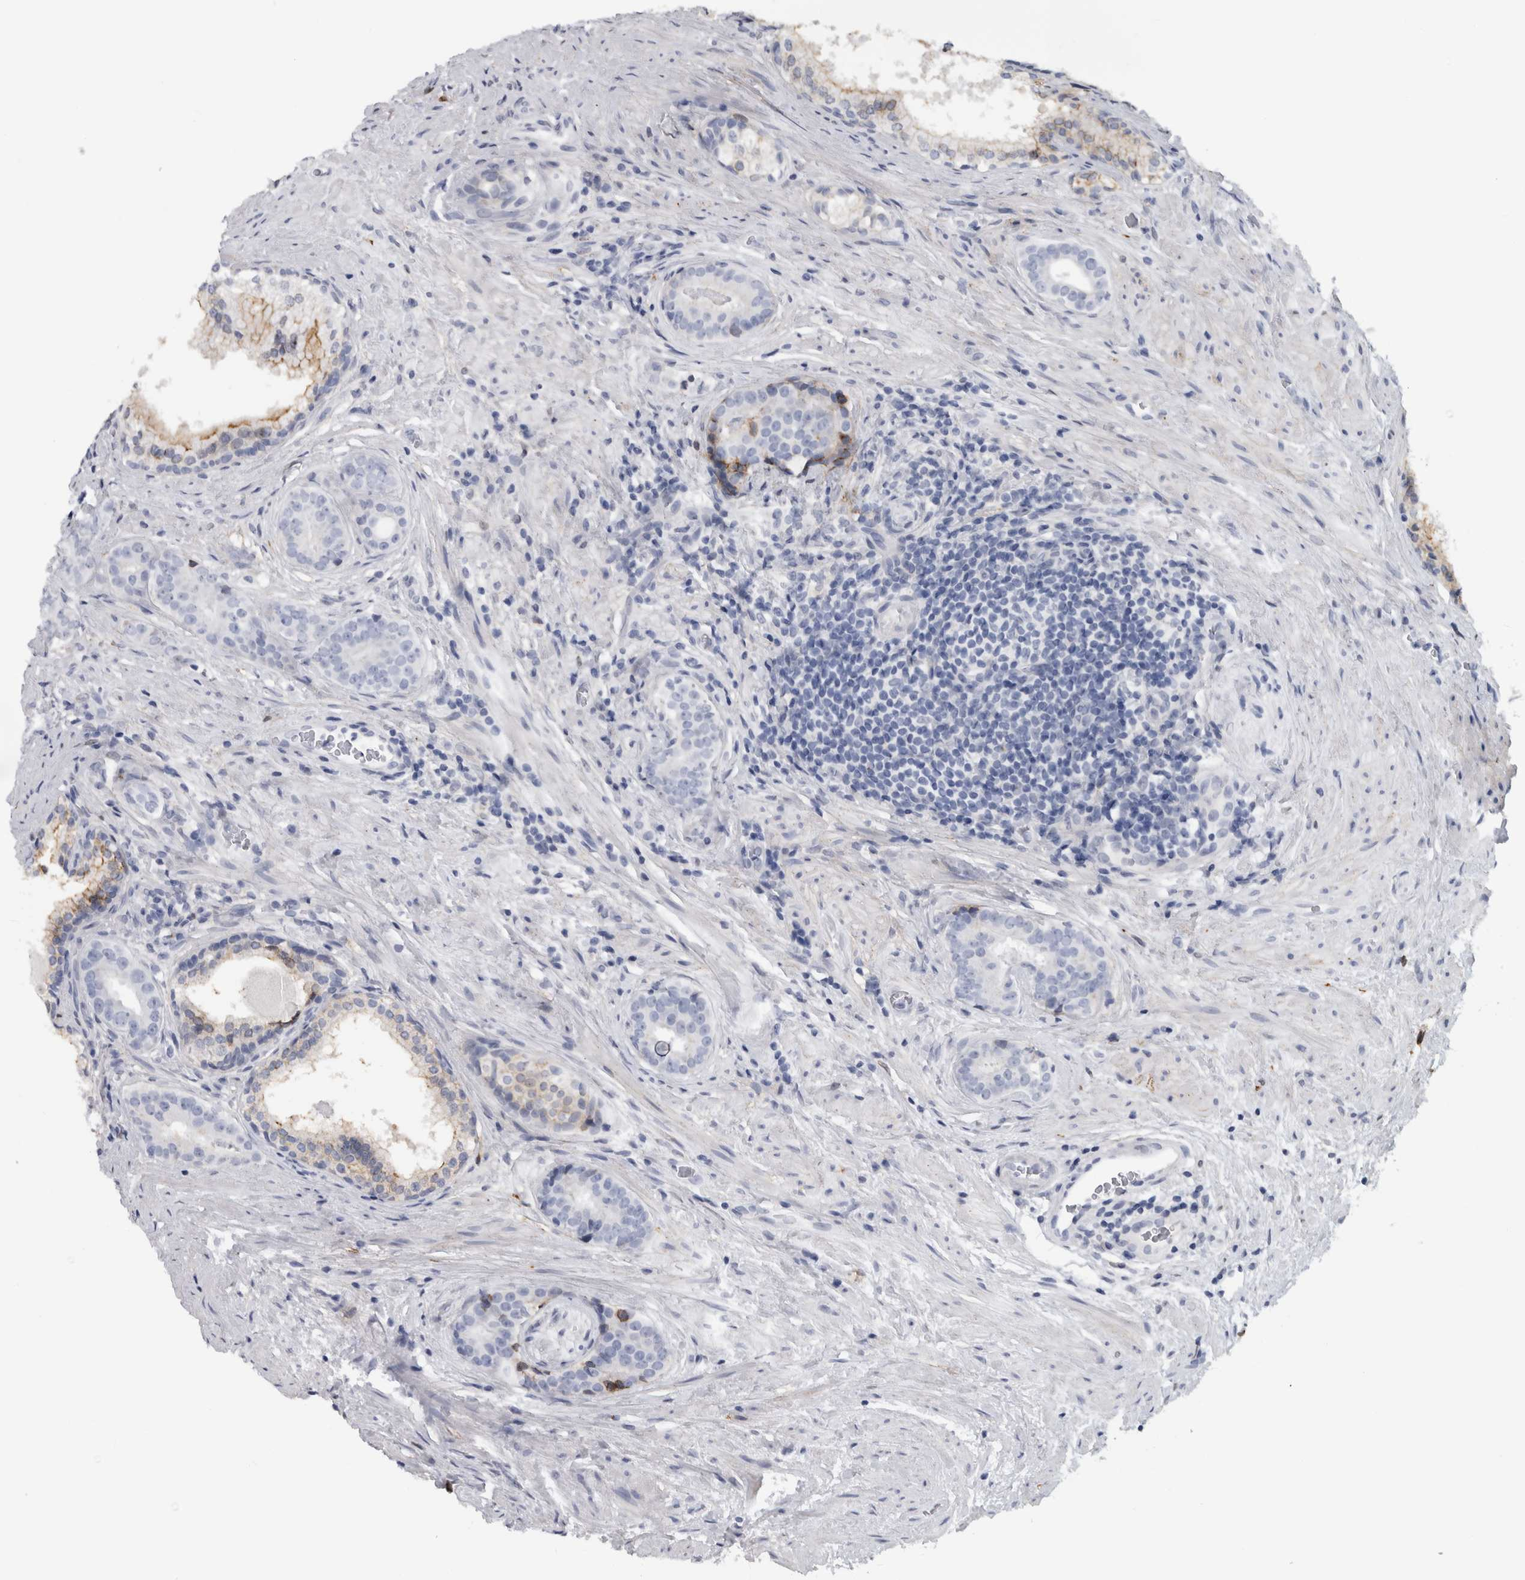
{"staining": {"intensity": "negative", "quantity": "none", "location": "none"}, "tissue": "prostate cancer", "cell_type": "Tumor cells", "image_type": "cancer", "snomed": [{"axis": "morphology", "description": "Adenocarcinoma, High grade"}, {"axis": "topography", "description": "Prostate"}], "caption": "The image reveals no significant expression in tumor cells of adenocarcinoma (high-grade) (prostate). The staining is performed using DAB brown chromogen with nuclei counter-stained in using hematoxylin.", "gene": "DNAJC24", "patient": {"sex": "male", "age": 56}}